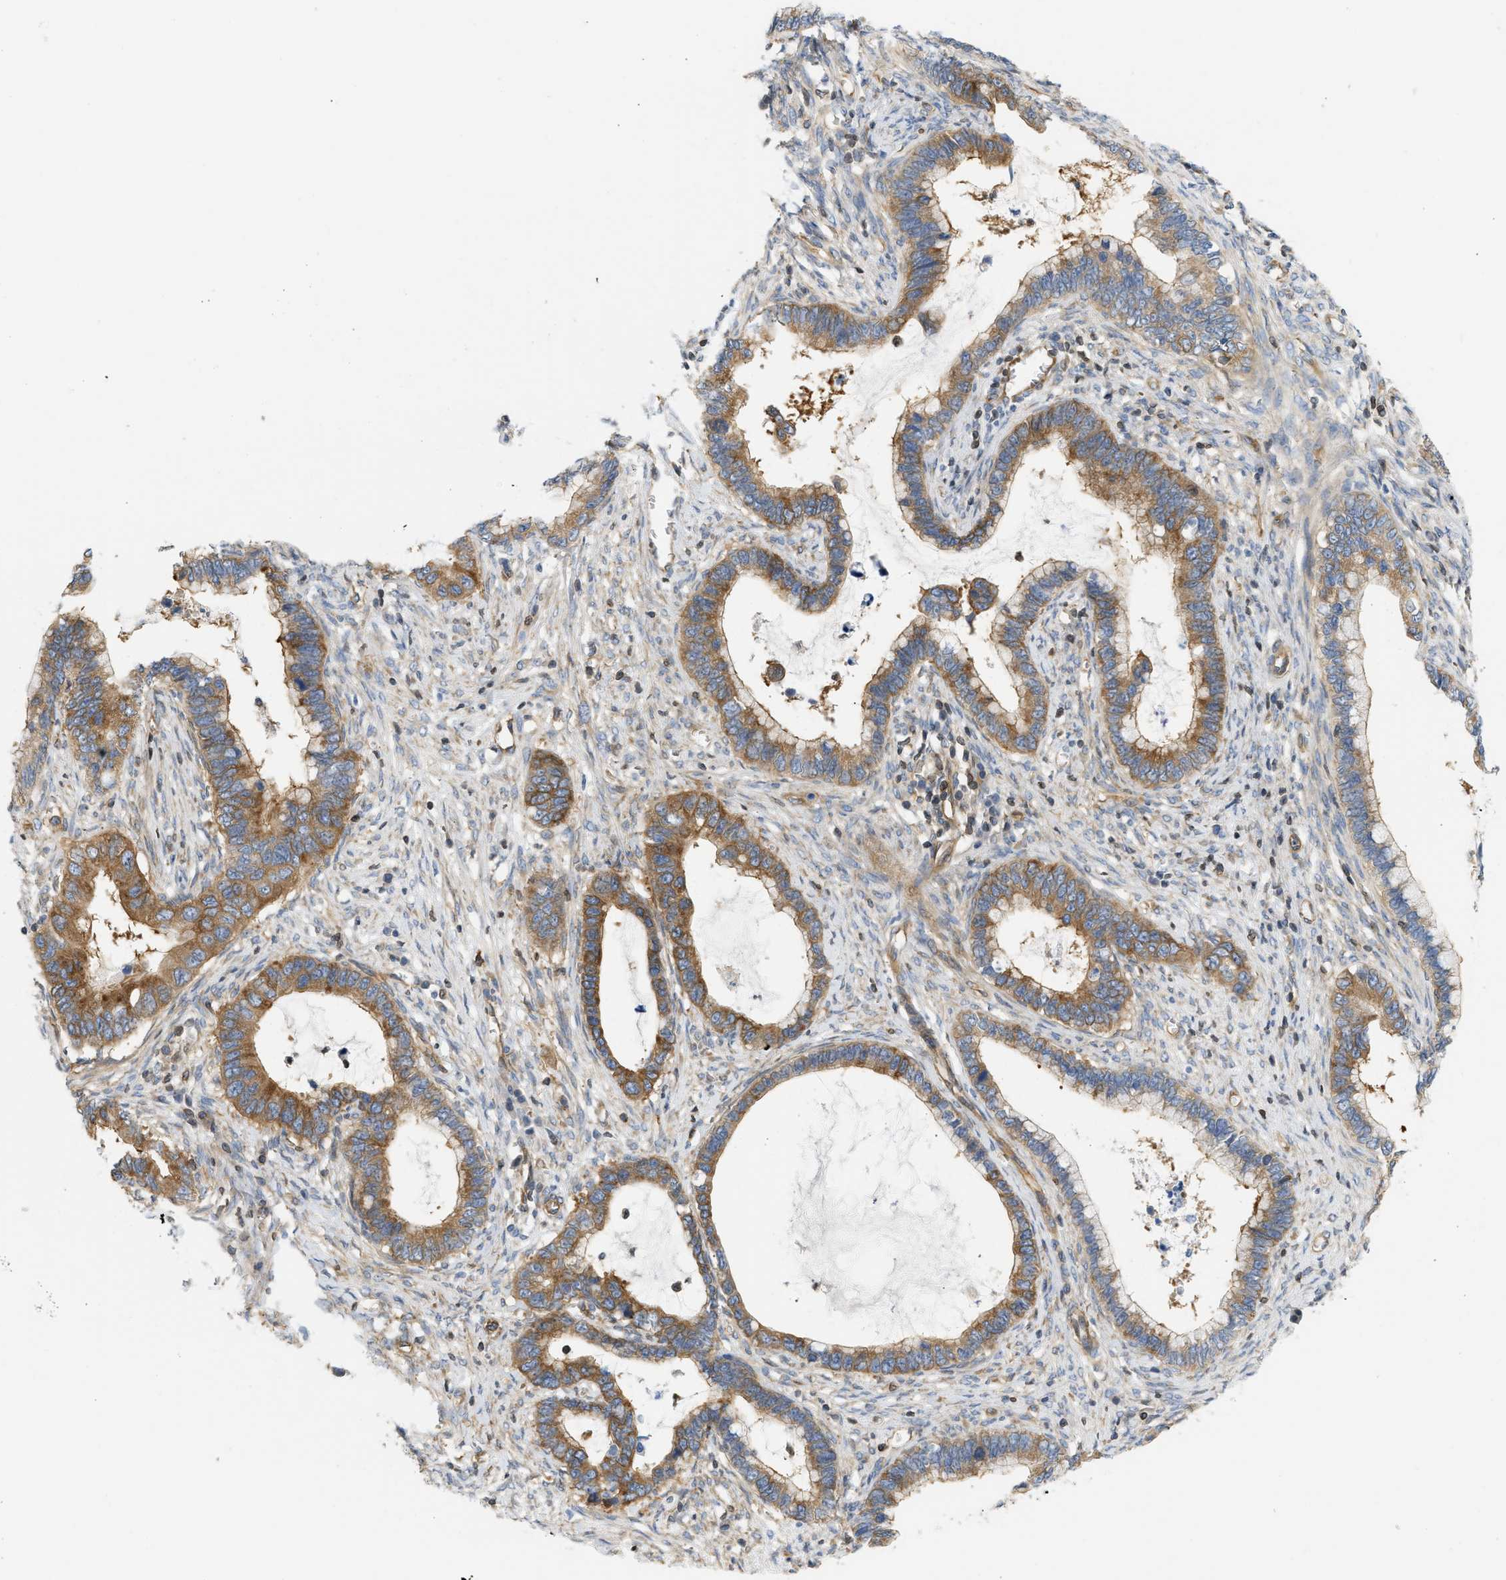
{"staining": {"intensity": "moderate", "quantity": ">75%", "location": "cytoplasmic/membranous"}, "tissue": "cervical cancer", "cell_type": "Tumor cells", "image_type": "cancer", "snomed": [{"axis": "morphology", "description": "Adenocarcinoma, NOS"}, {"axis": "topography", "description": "Cervix"}], "caption": "Cervical adenocarcinoma was stained to show a protein in brown. There is medium levels of moderate cytoplasmic/membranous expression in about >75% of tumor cells.", "gene": "STRN", "patient": {"sex": "female", "age": 44}}